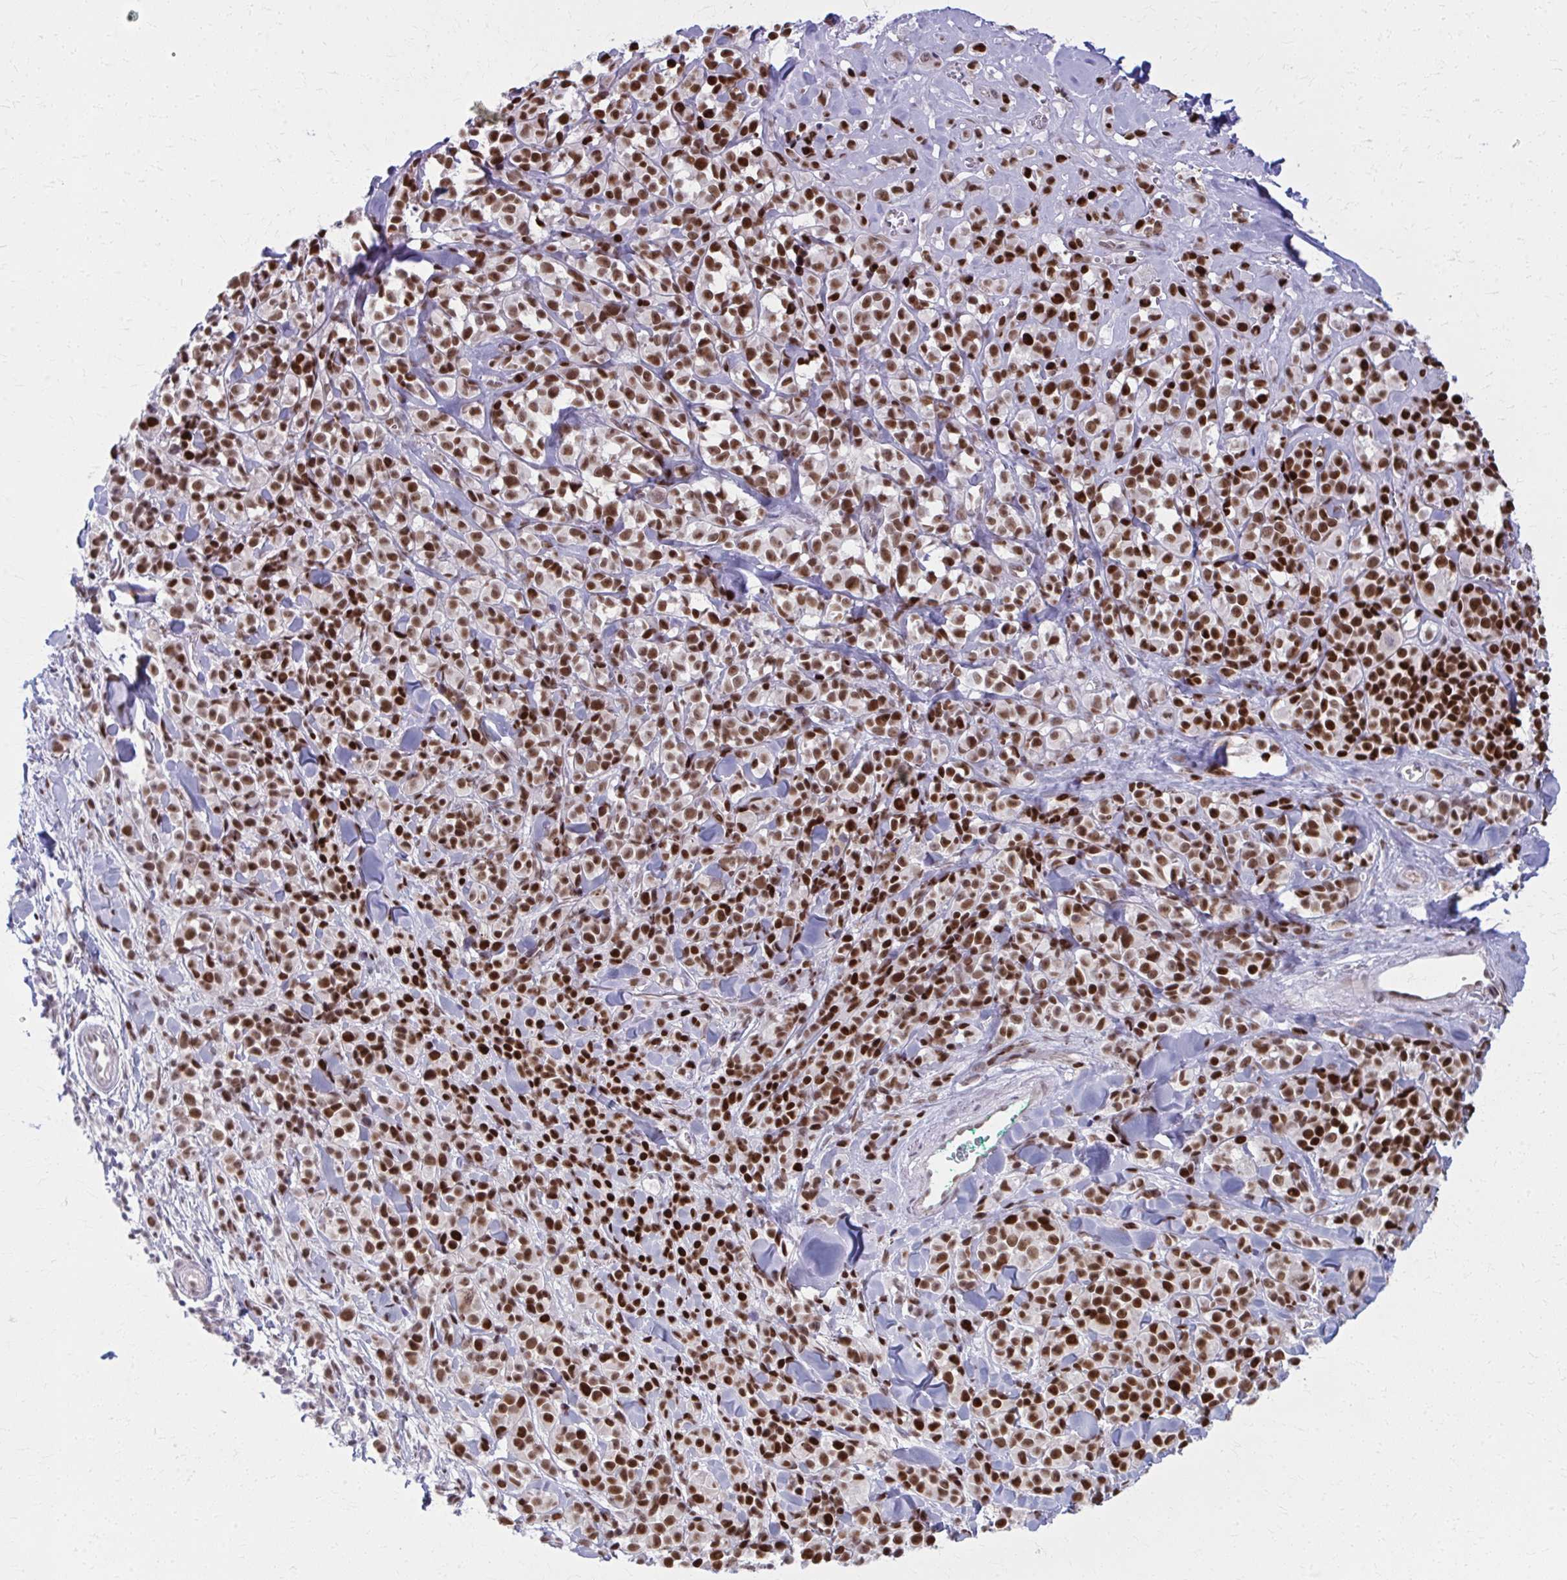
{"staining": {"intensity": "strong", "quantity": ">75%", "location": "nuclear"}, "tissue": "melanoma", "cell_type": "Tumor cells", "image_type": "cancer", "snomed": [{"axis": "morphology", "description": "Malignant melanoma, NOS"}, {"axis": "topography", "description": "Skin"}], "caption": "Immunohistochemistry (DAB) staining of human melanoma demonstrates strong nuclear protein expression in approximately >75% of tumor cells.", "gene": "ZNF559", "patient": {"sex": "male", "age": 85}}